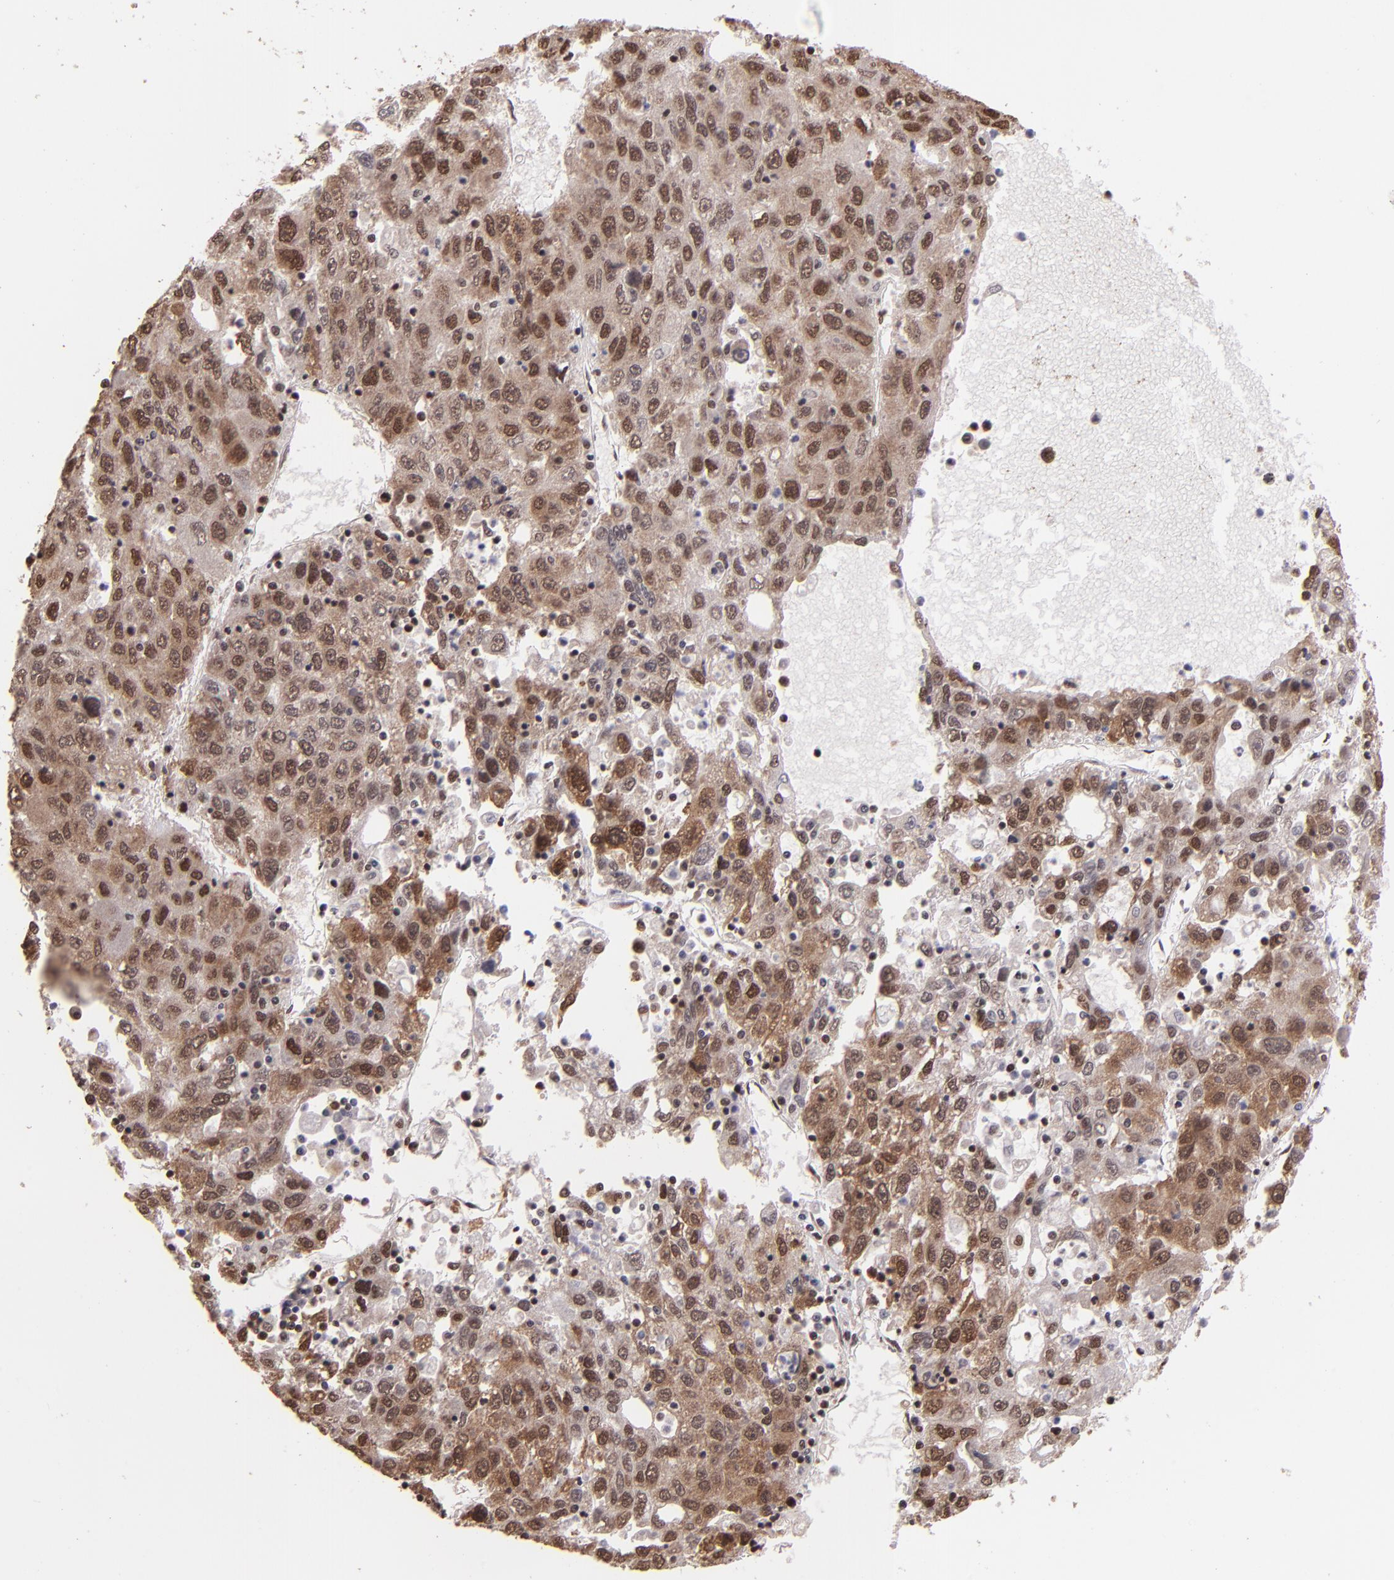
{"staining": {"intensity": "moderate", "quantity": ">75%", "location": "cytoplasmic/membranous,nuclear"}, "tissue": "liver cancer", "cell_type": "Tumor cells", "image_type": "cancer", "snomed": [{"axis": "morphology", "description": "Carcinoma, Hepatocellular, NOS"}, {"axis": "topography", "description": "Liver"}], "caption": "Protein expression analysis of human hepatocellular carcinoma (liver) reveals moderate cytoplasmic/membranous and nuclear staining in about >75% of tumor cells.", "gene": "PQBP1", "patient": {"sex": "male", "age": 49}}